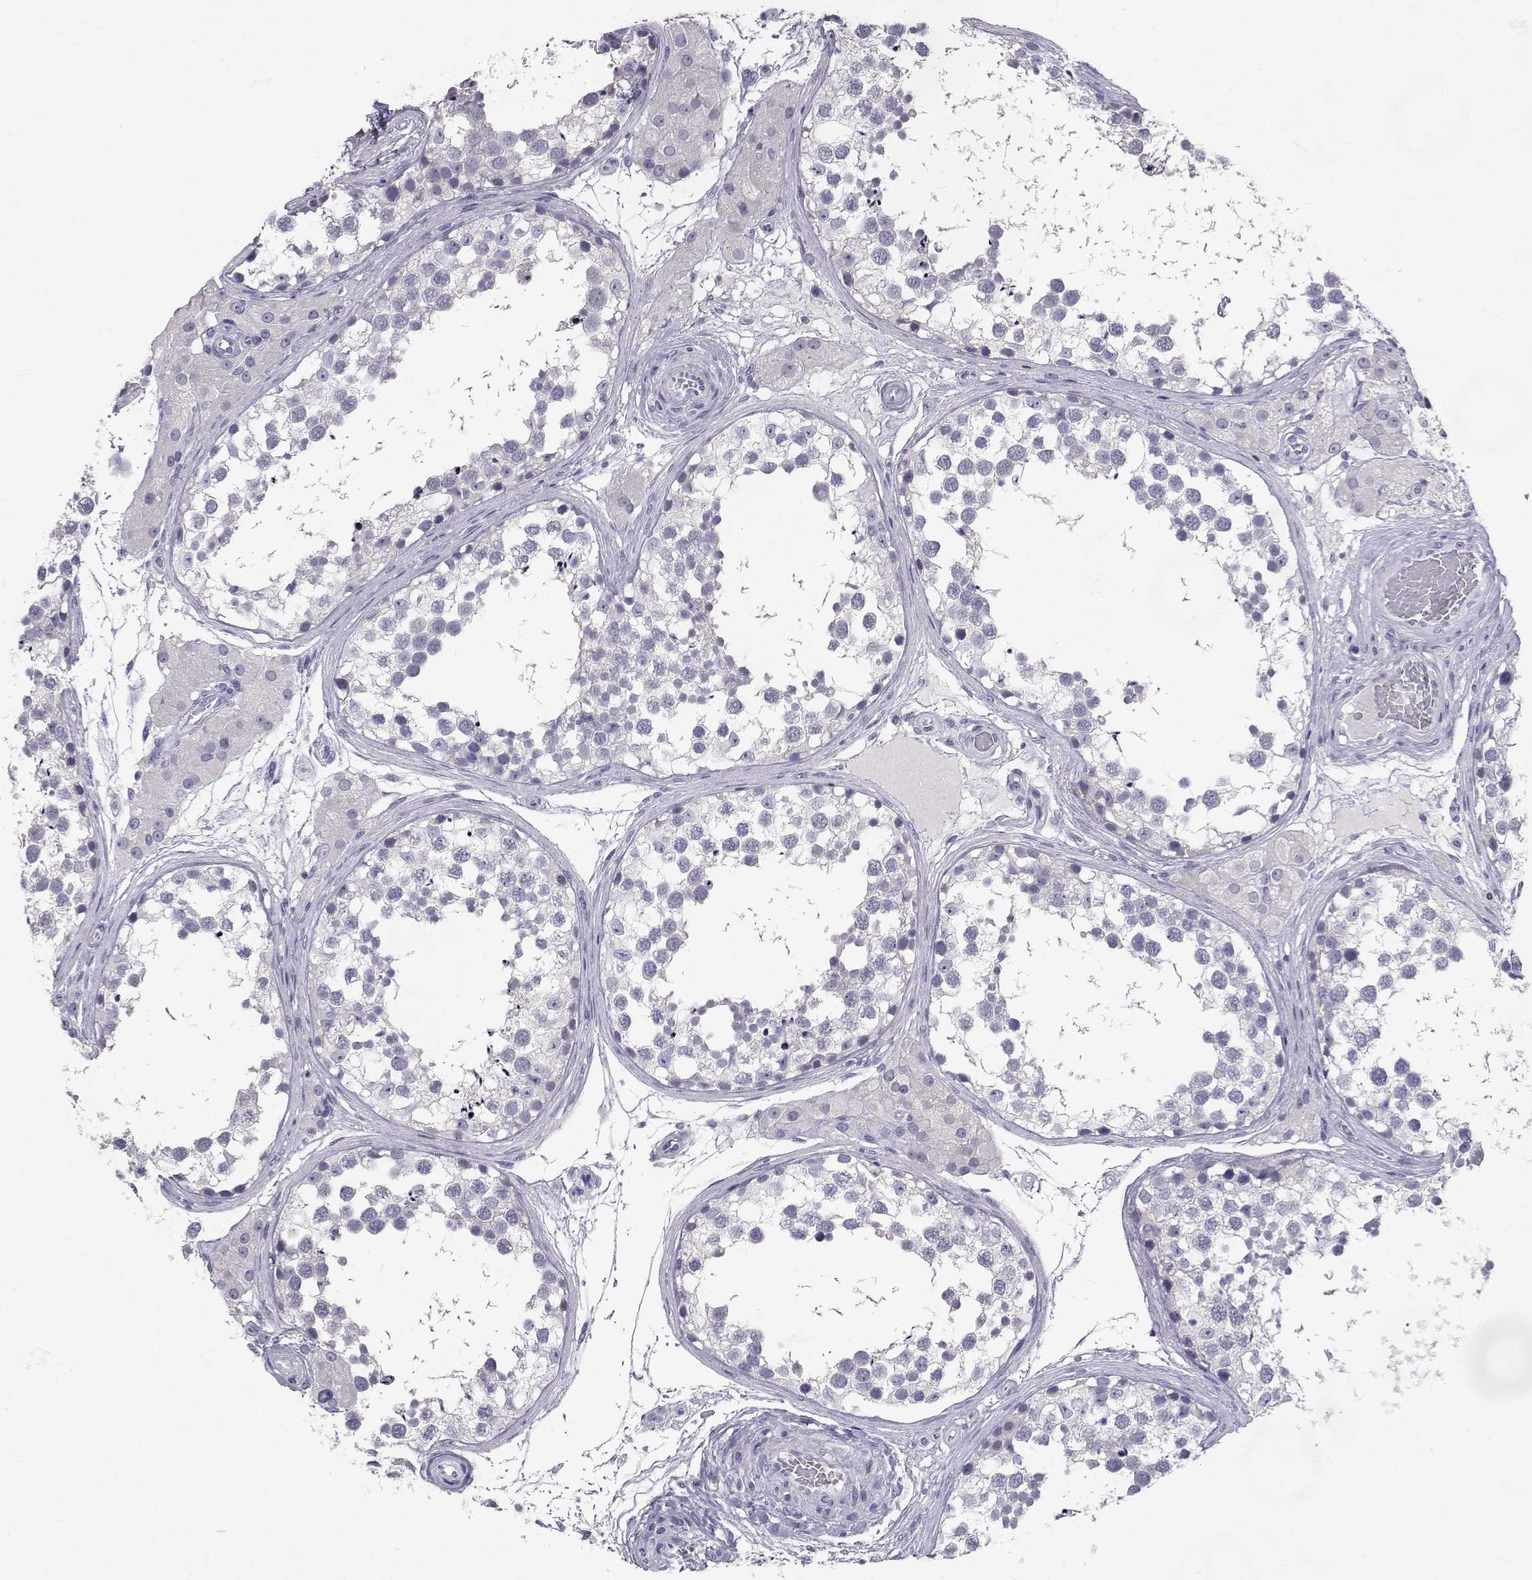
{"staining": {"intensity": "negative", "quantity": "none", "location": "none"}, "tissue": "testis", "cell_type": "Cells in seminiferous ducts", "image_type": "normal", "snomed": [{"axis": "morphology", "description": "Normal tissue, NOS"}, {"axis": "morphology", "description": "Seminoma, NOS"}, {"axis": "topography", "description": "Testis"}], "caption": "Image shows no protein staining in cells in seminiferous ducts of normal testis.", "gene": "SLC6A3", "patient": {"sex": "male", "age": 65}}